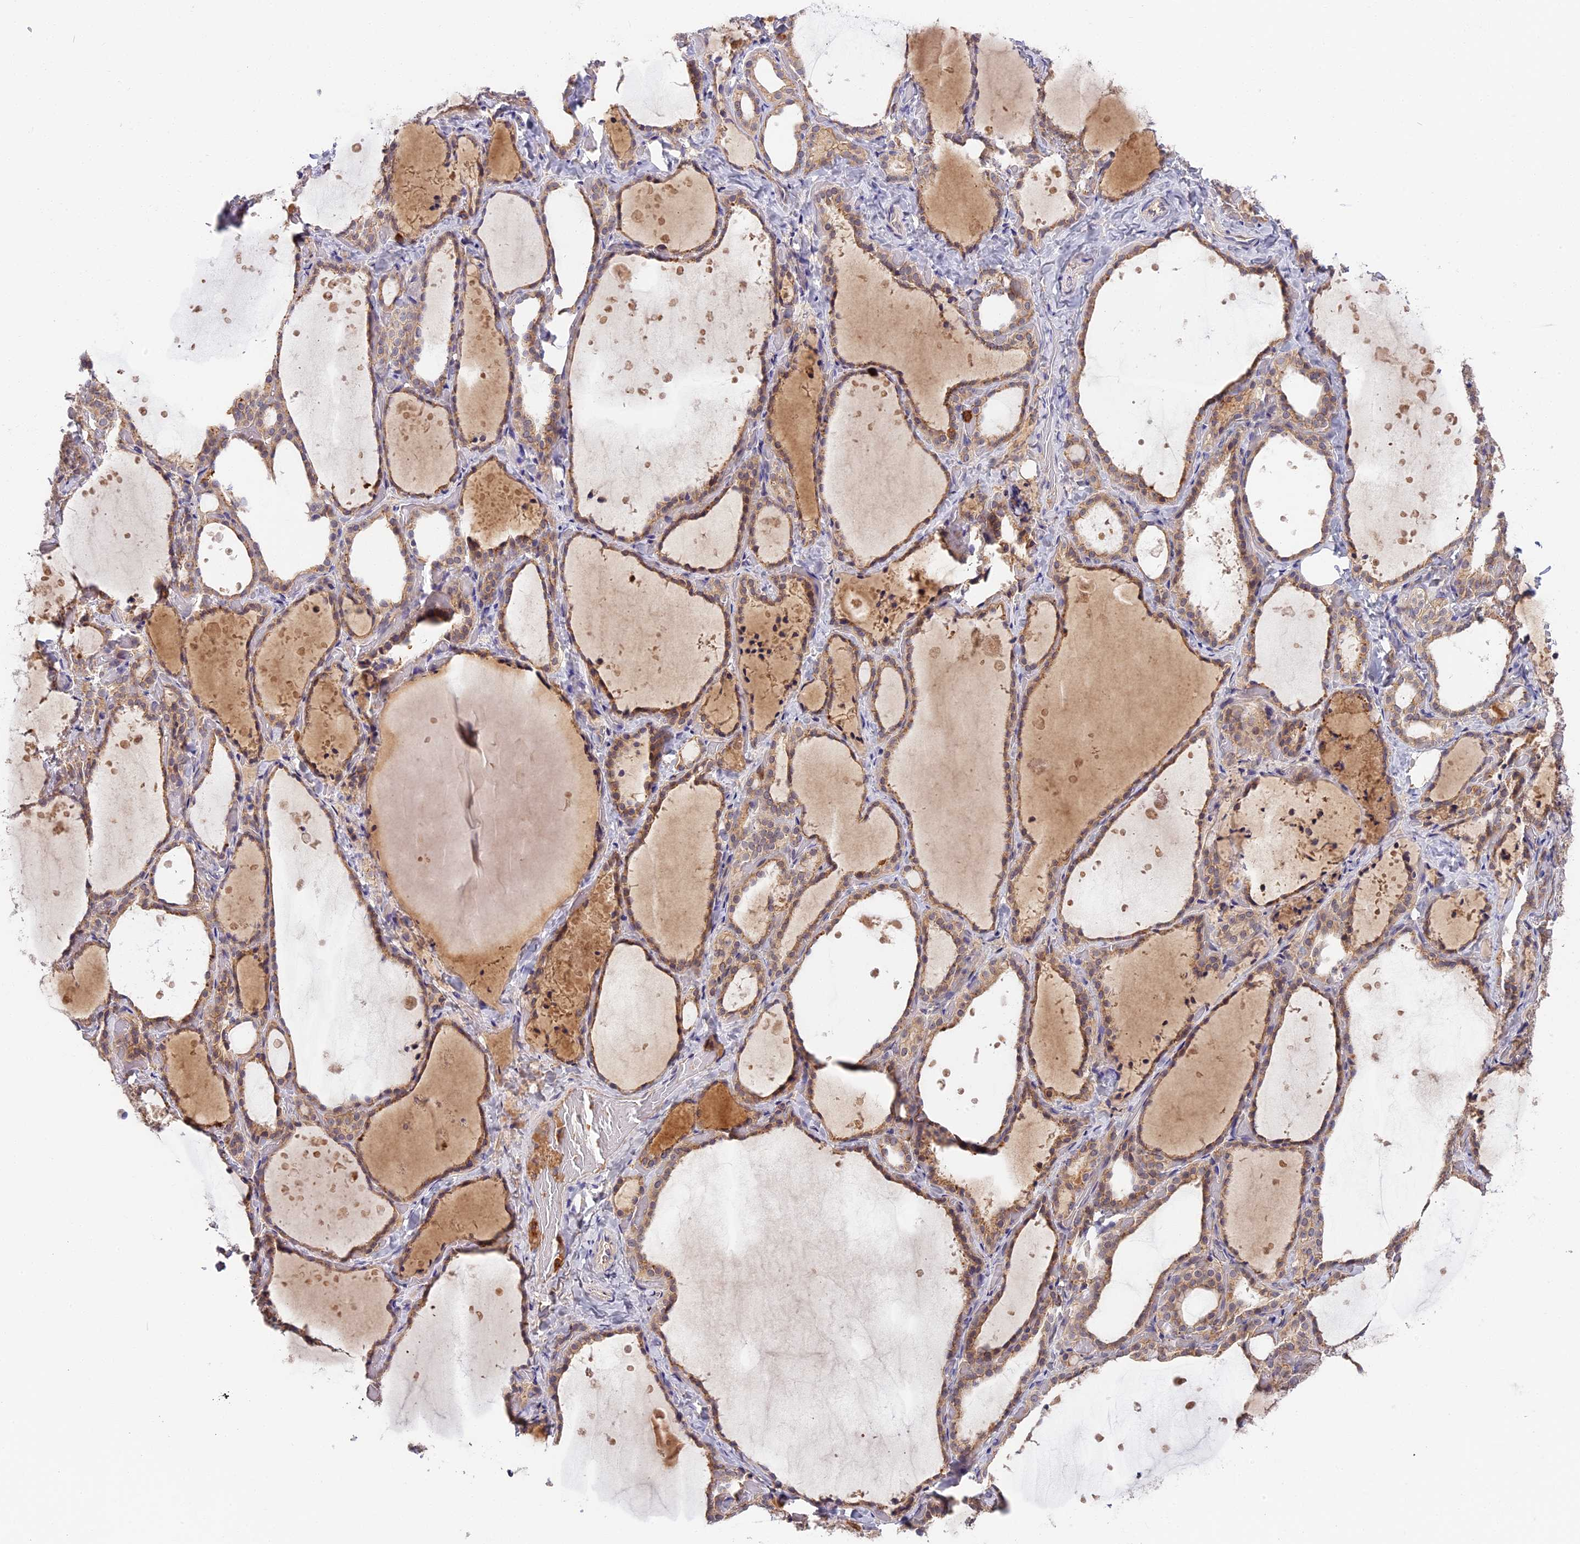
{"staining": {"intensity": "moderate", "quantity": ">75%", "location": "cytoplasmic/membranous"}, "tissue": "thyroid gland", "cell_type": "Glandular cells", "image_type": "normal", "snomed": [{"axis": "morphology", "description": "Normal tissue, NOS"}, {"axis": "topography", "description": "Thyroid gland"}], "caption": "Brown immunohistochemical staining in normal human thyroid gland demonstrates moderate cytoplasmic/membranous positivity in about >75% of glandular cells. The staining was performed using DAB (3,3'-diaminobenzidine), with brown indicating positive protein expression. Nuclei are stained blue with hematoxylin.", "gene": "ADGRD1", "patient": {"sex": "female", "age": 44}}